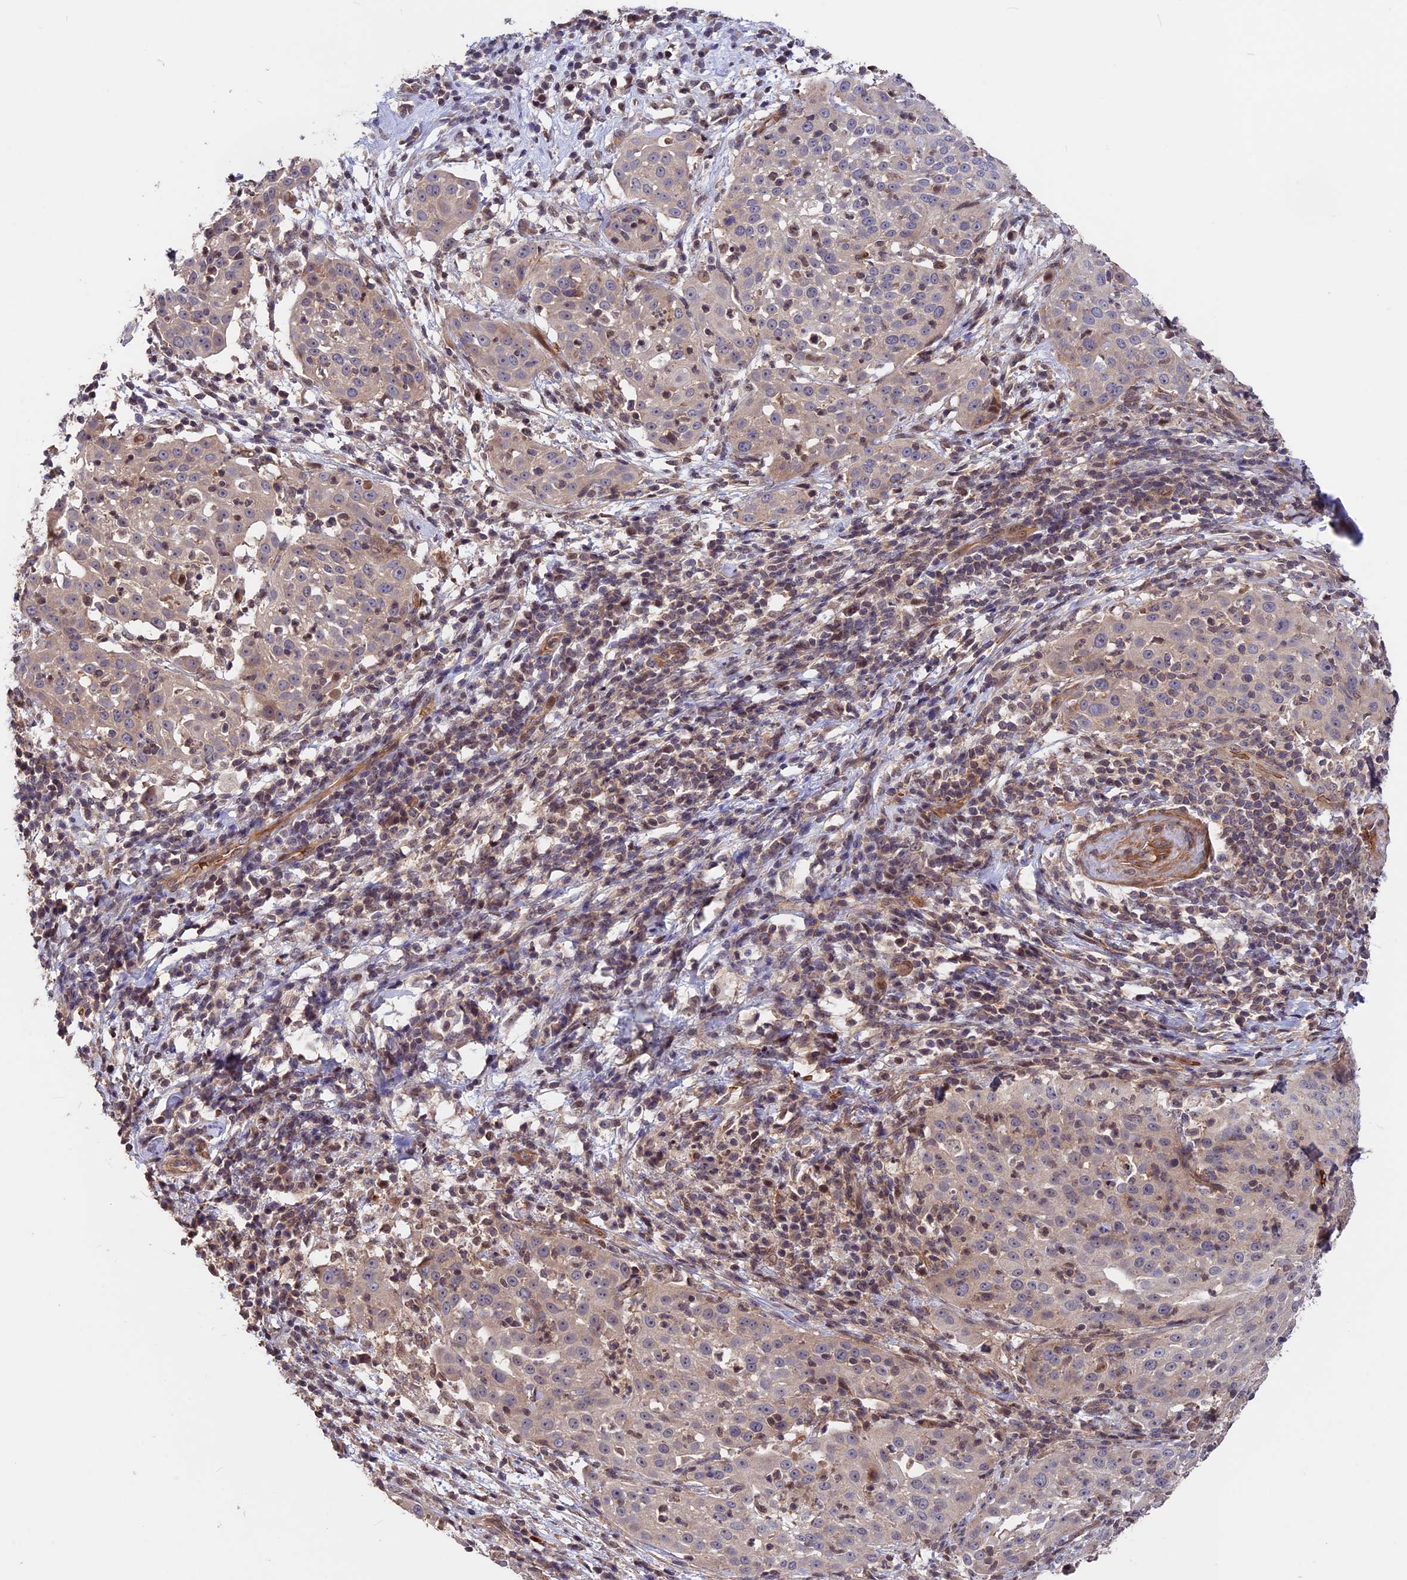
{"staining": {"intensity": "weak", "quantity": "<25%", "location": "cytoplasmic/membranous"}, "tissue": "cervical cancer", "cell_type": "Tumor cells", "image_type": "cancer", "snomed": [{"axis": "morphology", "description": "Squamous cell carcinoma, NOS"}, {"axis": "topography", "description": "Cervix"}], "caption": "A micrograph of cervical cancer (squamous cell carcinoma) stained for a protein demonstrates no brown staining in tumor cells.", "gene": "ZC3H10", "patient": {"sex": "female", "age": 57}}